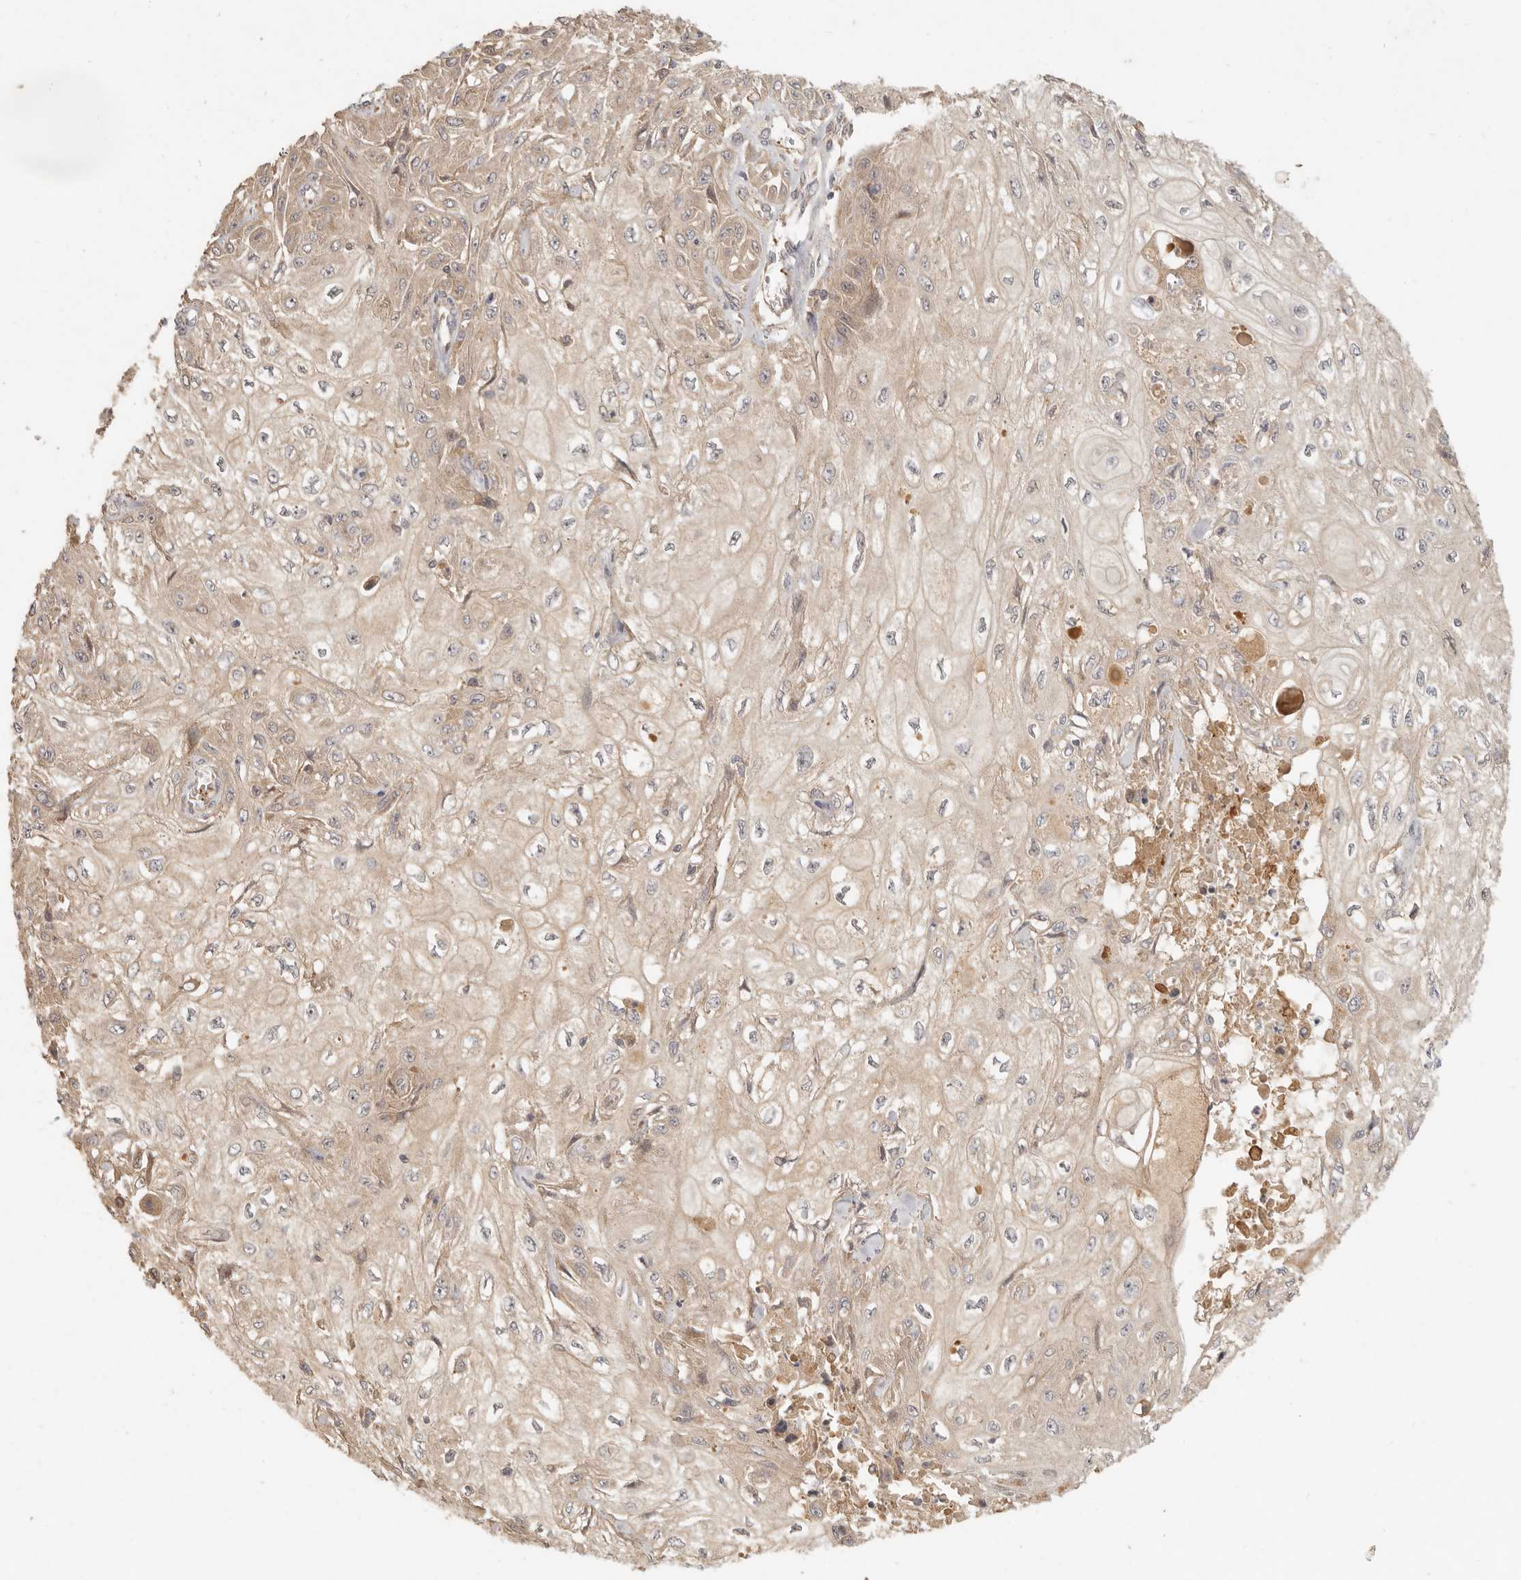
{"staining": {"intensity": "weak", "quantity": ">75%", "location": "cytoplasmic/membranous"}, "tissue": "skin cancer", "cell_type": "Tumor cells", "image_type": "cancer", "snomed": [{"axis": "morphology", "description": "Squamous cell carcinoma, NOS"}, {"axis": "morphology", "description": "Squamous cell carcinoma, metastatic, NOS"}, {"axis": "topography", "description": "Skin"}, {"axis": "topography", "description": "Lymph node"}], "caption": "Tumor cells display weak cytoplasmic/membranous staining in approximately >75% of cells in metastatic squamous cell carcinoma (skin).", "gene": "VIPR1", "patient": {"sex": "male", "age": 75}}